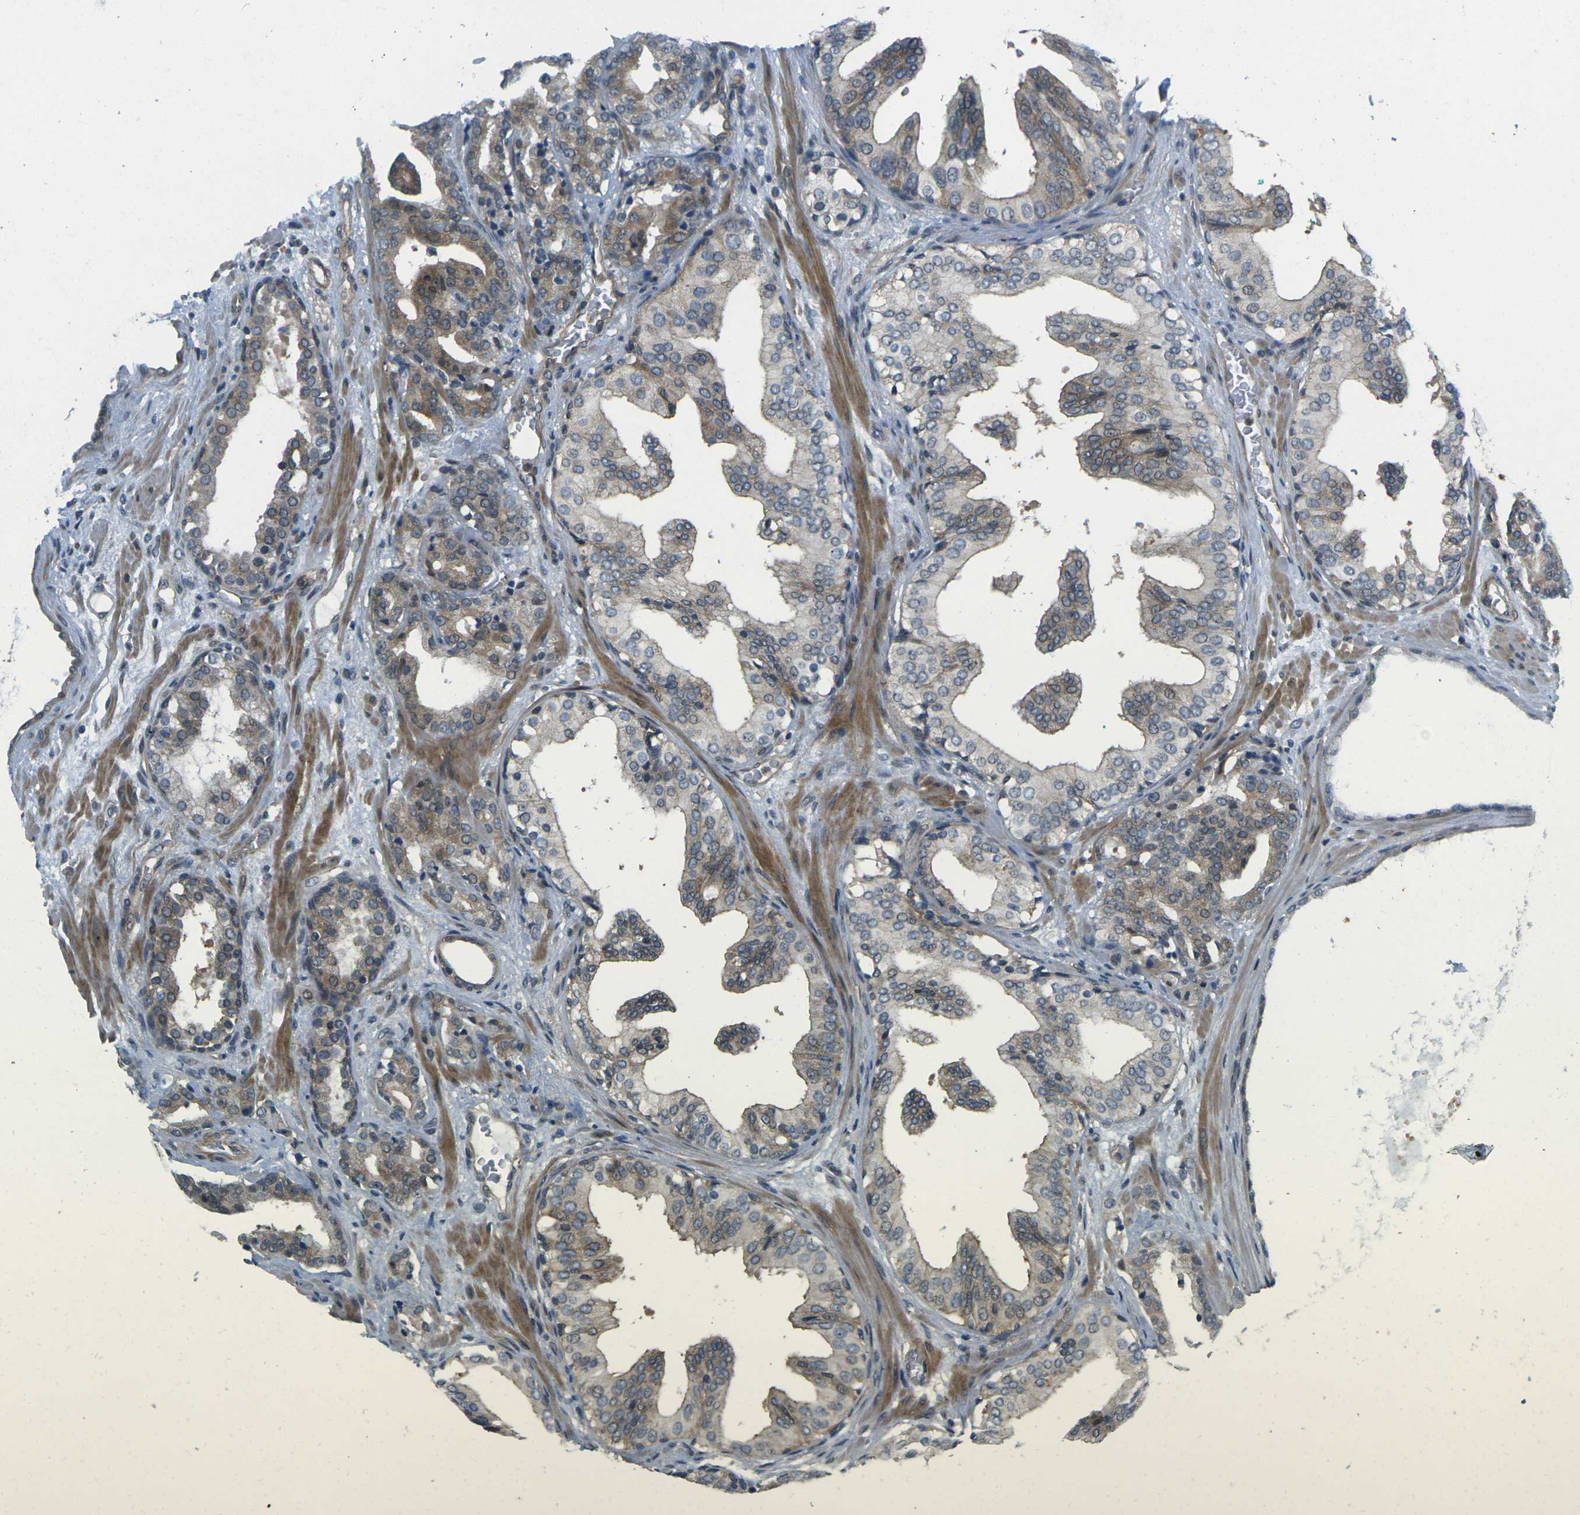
{"staining": {"intensity": "moderate", "quantity": "25%-75%", "location": "cytoplasmic/membranous"}, "tissue": "prostate cancer", "cell_type": "Tumor cells", "image_type": "cancer", "snomed": [{"axis": "morphology", "description": "Adenocarcinoma, Low grade"}, {"axis": "topography", "description": "Prostate"}], "caption": "This micrograph exhibits immunohistochemistry (IHC) staining of human prostate cancer (low-grade adenocarcinoma), with medium moderate cytoplasmic/membranous positivity in approximately 25%-75% of tumor cells.", "gene": "KCTD10", "patient": {"sex": "male", "age": 63}}